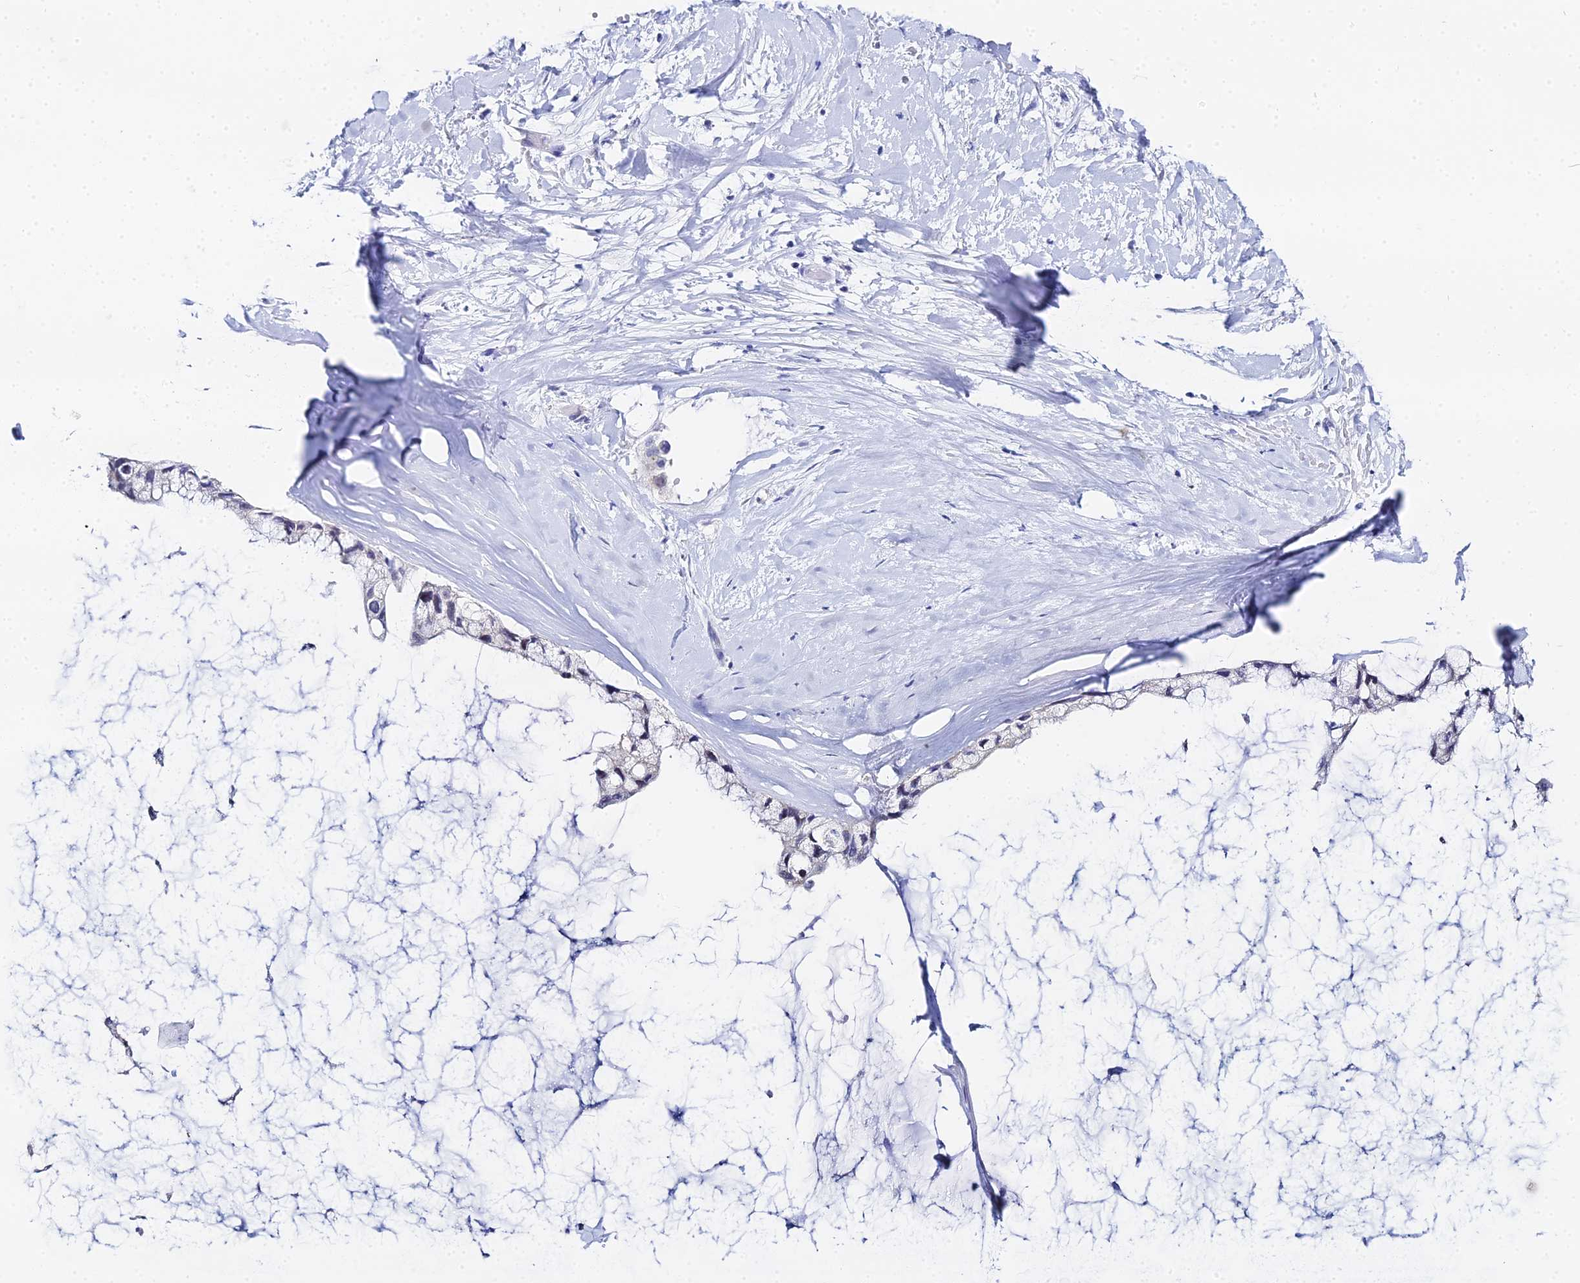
{"staining": {"intensity": "negative", "quantity": "none", "location": "none"}, "tissue": "ovarian cancer", "cell_type": "Tumor cells", "image_type": "cancer", "snomed": [{"axis": "morphology", "description": "Cystadenocarcinoma, mucinous, NOS"}, {"axis": "topography", "description": "Ovary"}], "caption": "Tumor cells show no significant protein staining in ovarian cancer (mucinous cystadenocarcinoma).", "gene": "OCM", "patient": {"sex": "female", "age": 39}}